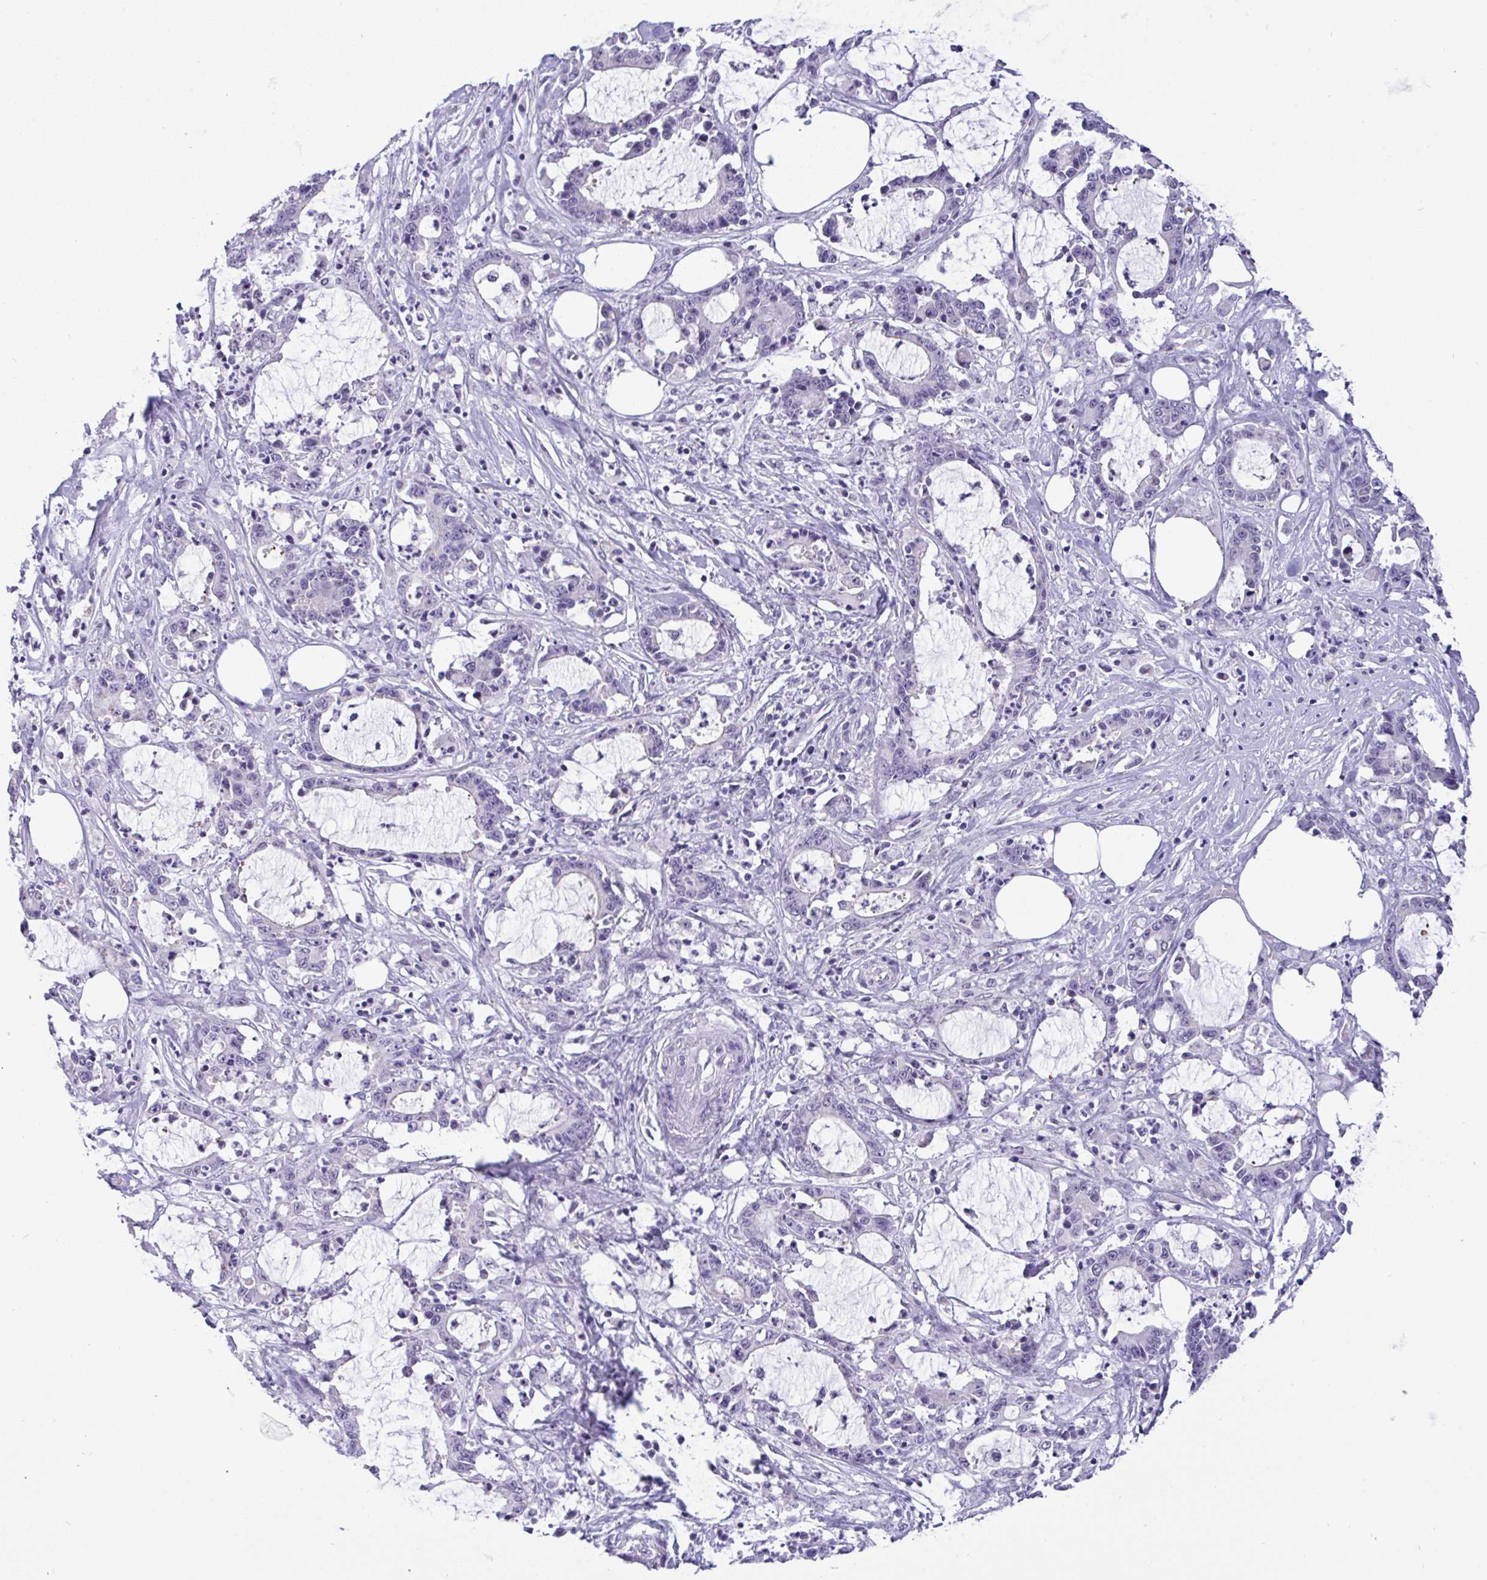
{"staining": {"intensity": "negative", "quantity": "none", "location": "none"}, "tissue": "stomach cancer", "cell_type": "Tumor cells", "image_type": "cancer", "snomed": [{"axis": "morphology", "description": "Adenocarcinoma, NOS"}, {"axis": "topography", "description": "Stomach, upper"}], "caption": "Immunohistochemistry micrograph of neoplastic tissue: human stomach cancer (adenocarcinoma) stained with DAB exhibits no significant protein expression in tumor cells.", "gene": "YBX2", "patient": {"sex": "male", "age": 68}}